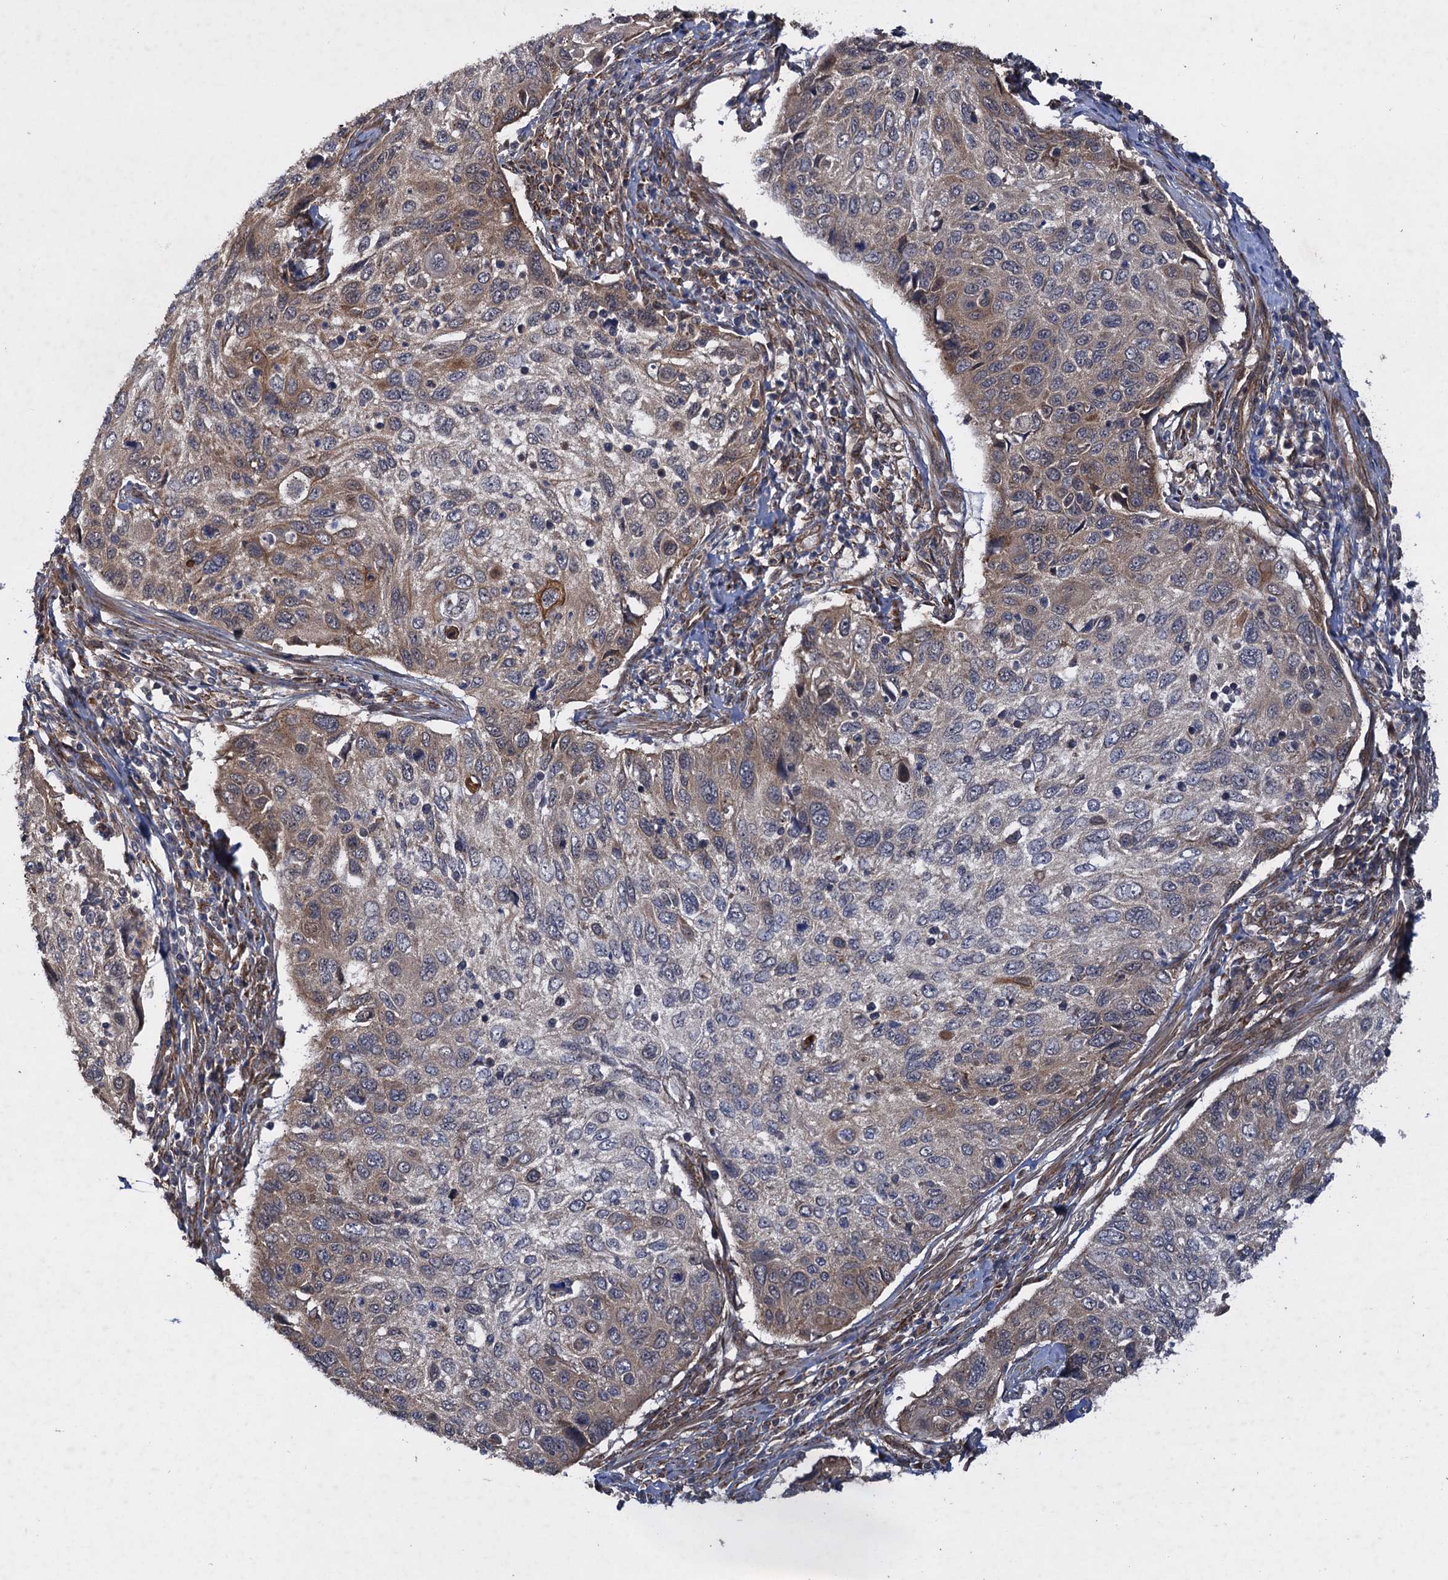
{"staining": {"intensity": "moderate", "quantity": "<25%", "location": "cytoplasmic/membranous"}, "tissue": "cervical cancer", "cell_type": "Tumor cells", "image_type": "cancer", "snomed": [{"axis": "morphology", "description": "Squamous cell carcinoma, NOS"}, {"axis": "topography", "description": "Cervix"}], "caption": "Moderate cytoplasmic/membranous protein positivity is seen in about <25% of tumor cells in cervical squamous cell carcinoma.", "gene": "HAUS1", "patient": {"sex": "female", "age": 70}}